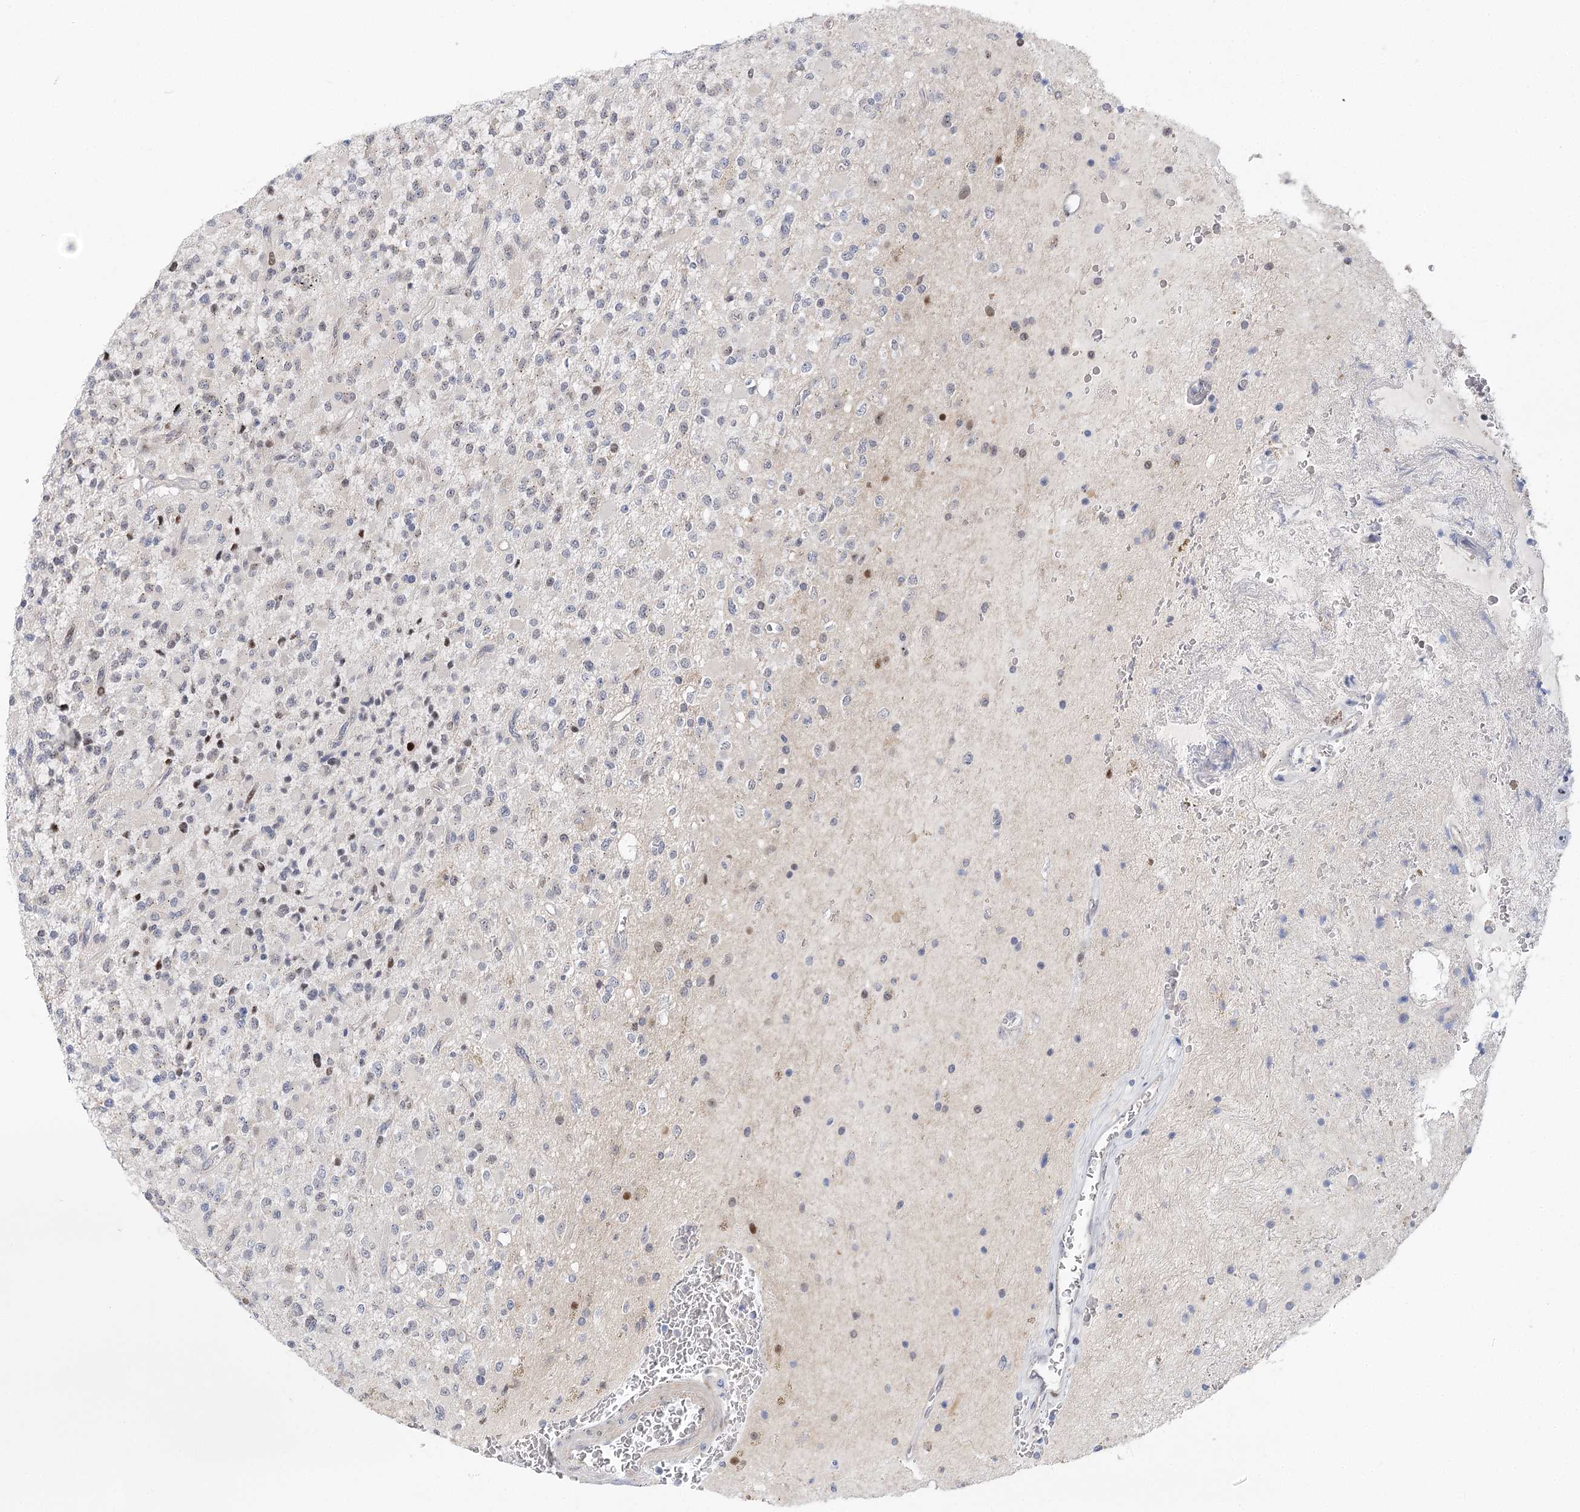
{"staining": {"intensity": "weak", "quantity": "<25%", "location": "nuclear"}, "tissue": "glioma", "cell_type": "Tumor cells", "image_type": "cancer", "snomed": [{"axis": "morphology", "description": "Glioma, malignant, High grade"}, {"axis": "topography", "description": "Brain"}], "caption": "Tumor cells show no significant protein expression in glioma.", "gene": "CAMTA1", "patient": {"sex": "male", "age": 34}}